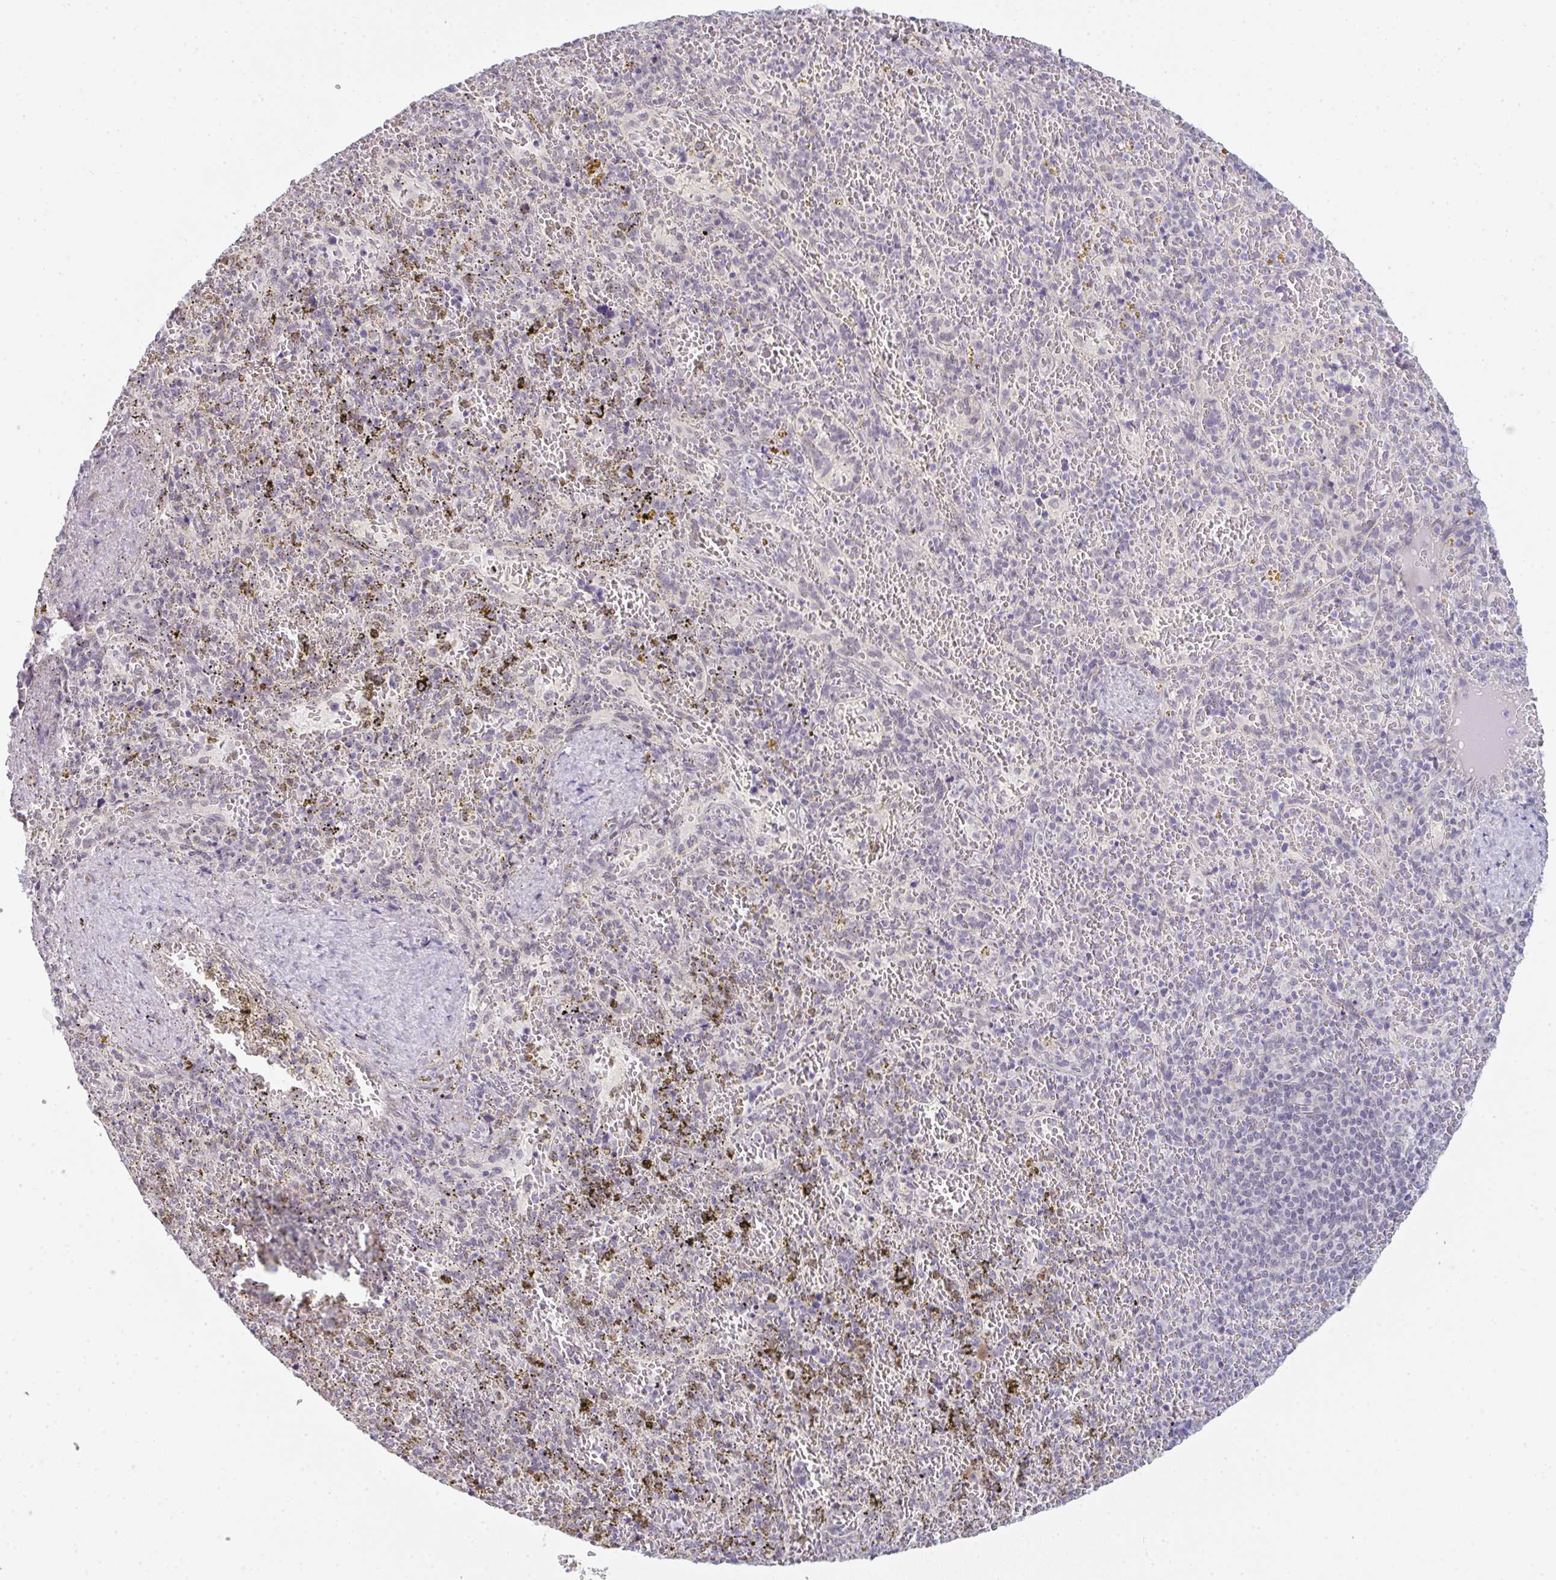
{"staining": {"intensity": "negative", "quantity": "none", "location": "none"}, "tissue": "spleen", "cell_type": "Cells in red pulp", "image_type": "normal", "snomed": [{"axis": "morphology", "description": "Normal tissue, NOS"}, {"axis": "topography", "description": "Spleen"}], "caption": "This is a photomicrograph of immunohistochemistry (IHC) staining of benign spleen, which shows no staining in cells in red pulp. (Brightfield microscopy of DAB IHC at high magnification).", "gene": "TEX33", "patient": {"sex": "female", "age": 50}}